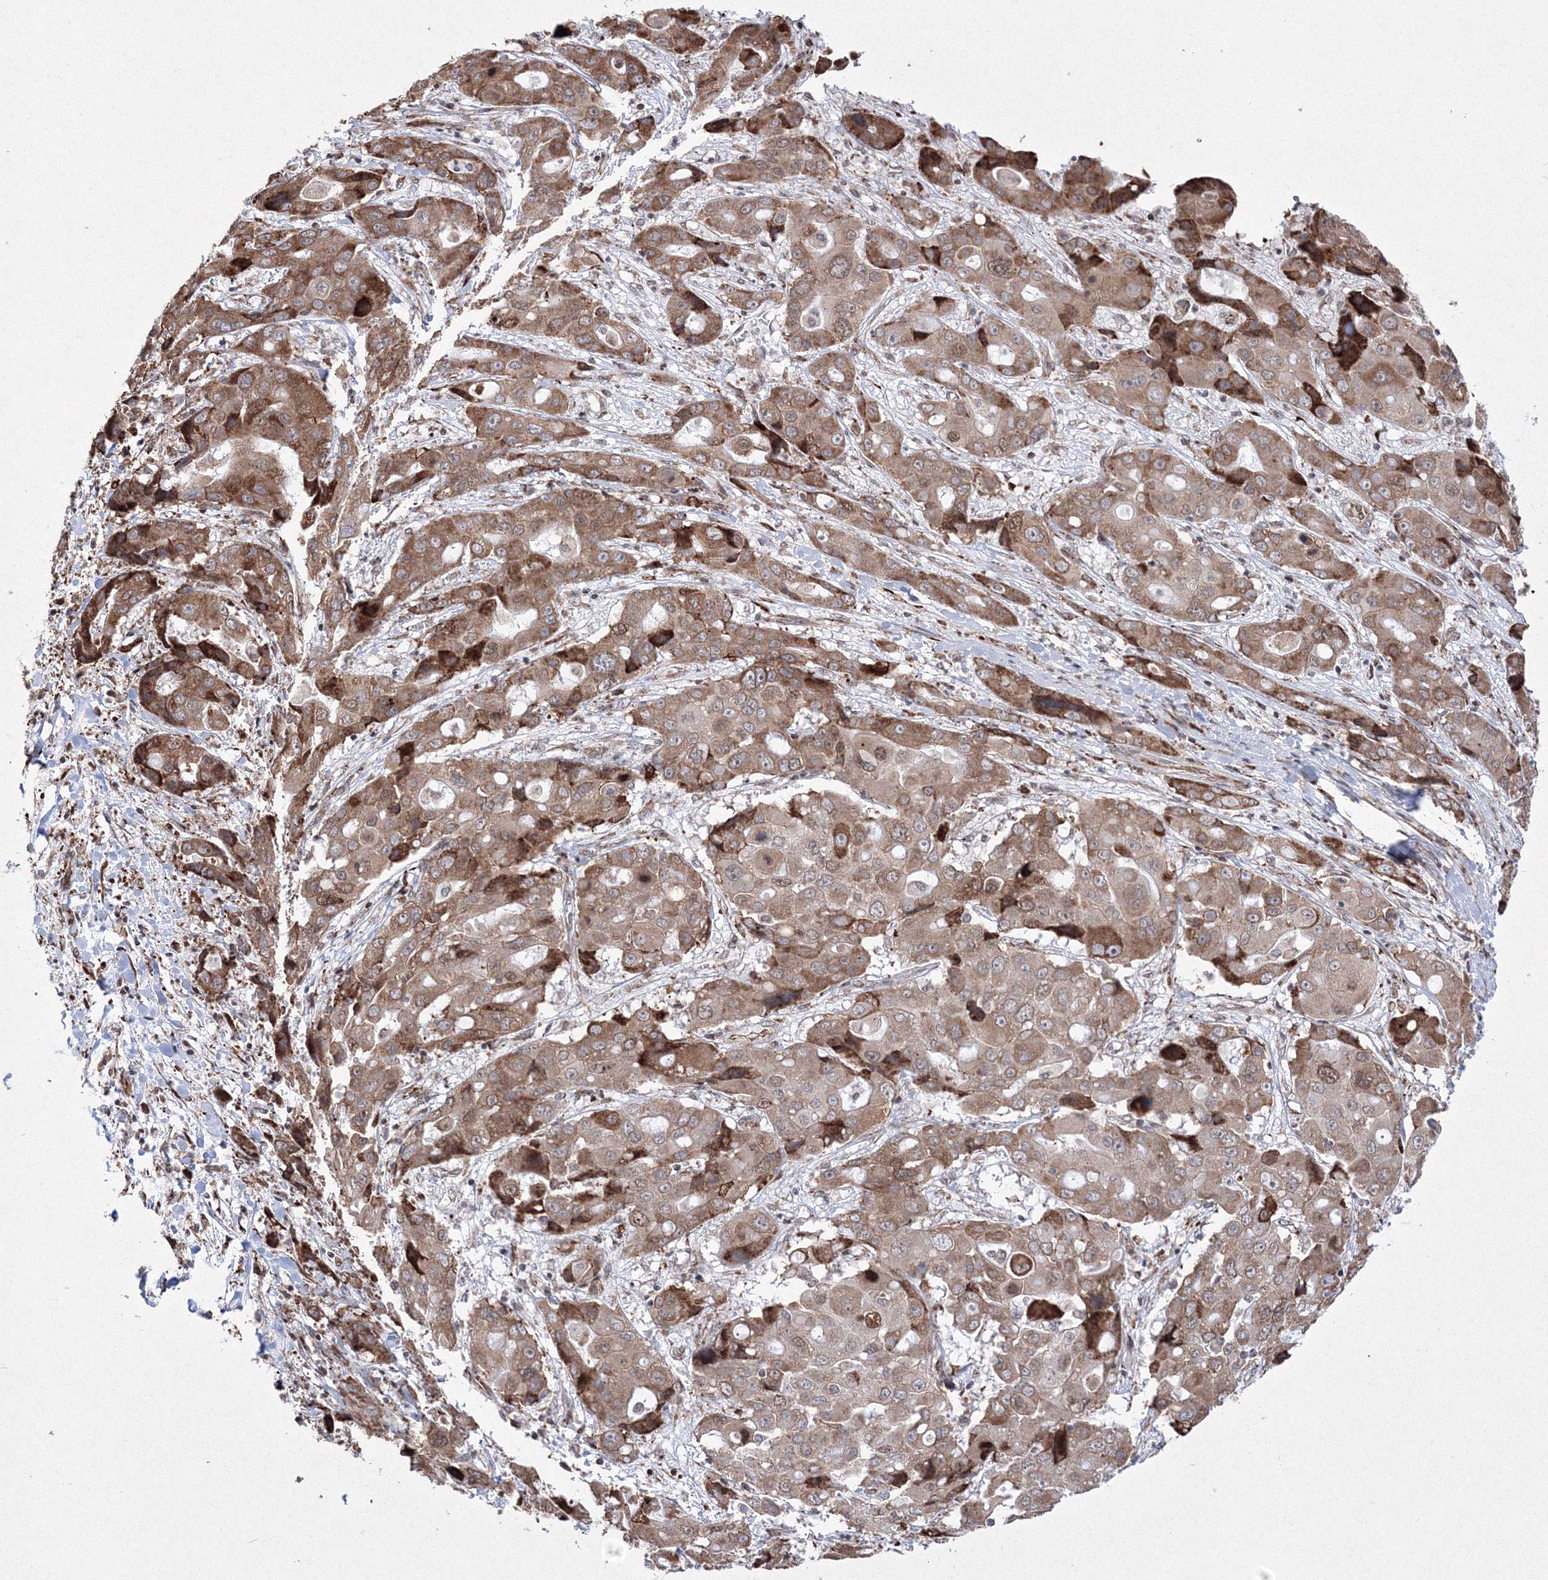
{"staining": {"intensity": "moderate", "quantity": ">75%", "location": "cytoplasmic/membranous"}, "tissue": "liver cancer", "cell_type": "Tumor cells", "image_type": "cancer", "snomed": [{"axis": "morphology", "description": "Cholangiocarcinoma"}, {"axis": "topography", "description": "Liver"}], "caption": "Immunohistochemistry (DAB) staining of liver cancer reveals moderate cytoplasmic/membranous protein positivity in about >75% of tumor cells.", "gene": "EFCAB12", "patient": {"sex": "male", "age": 67}}